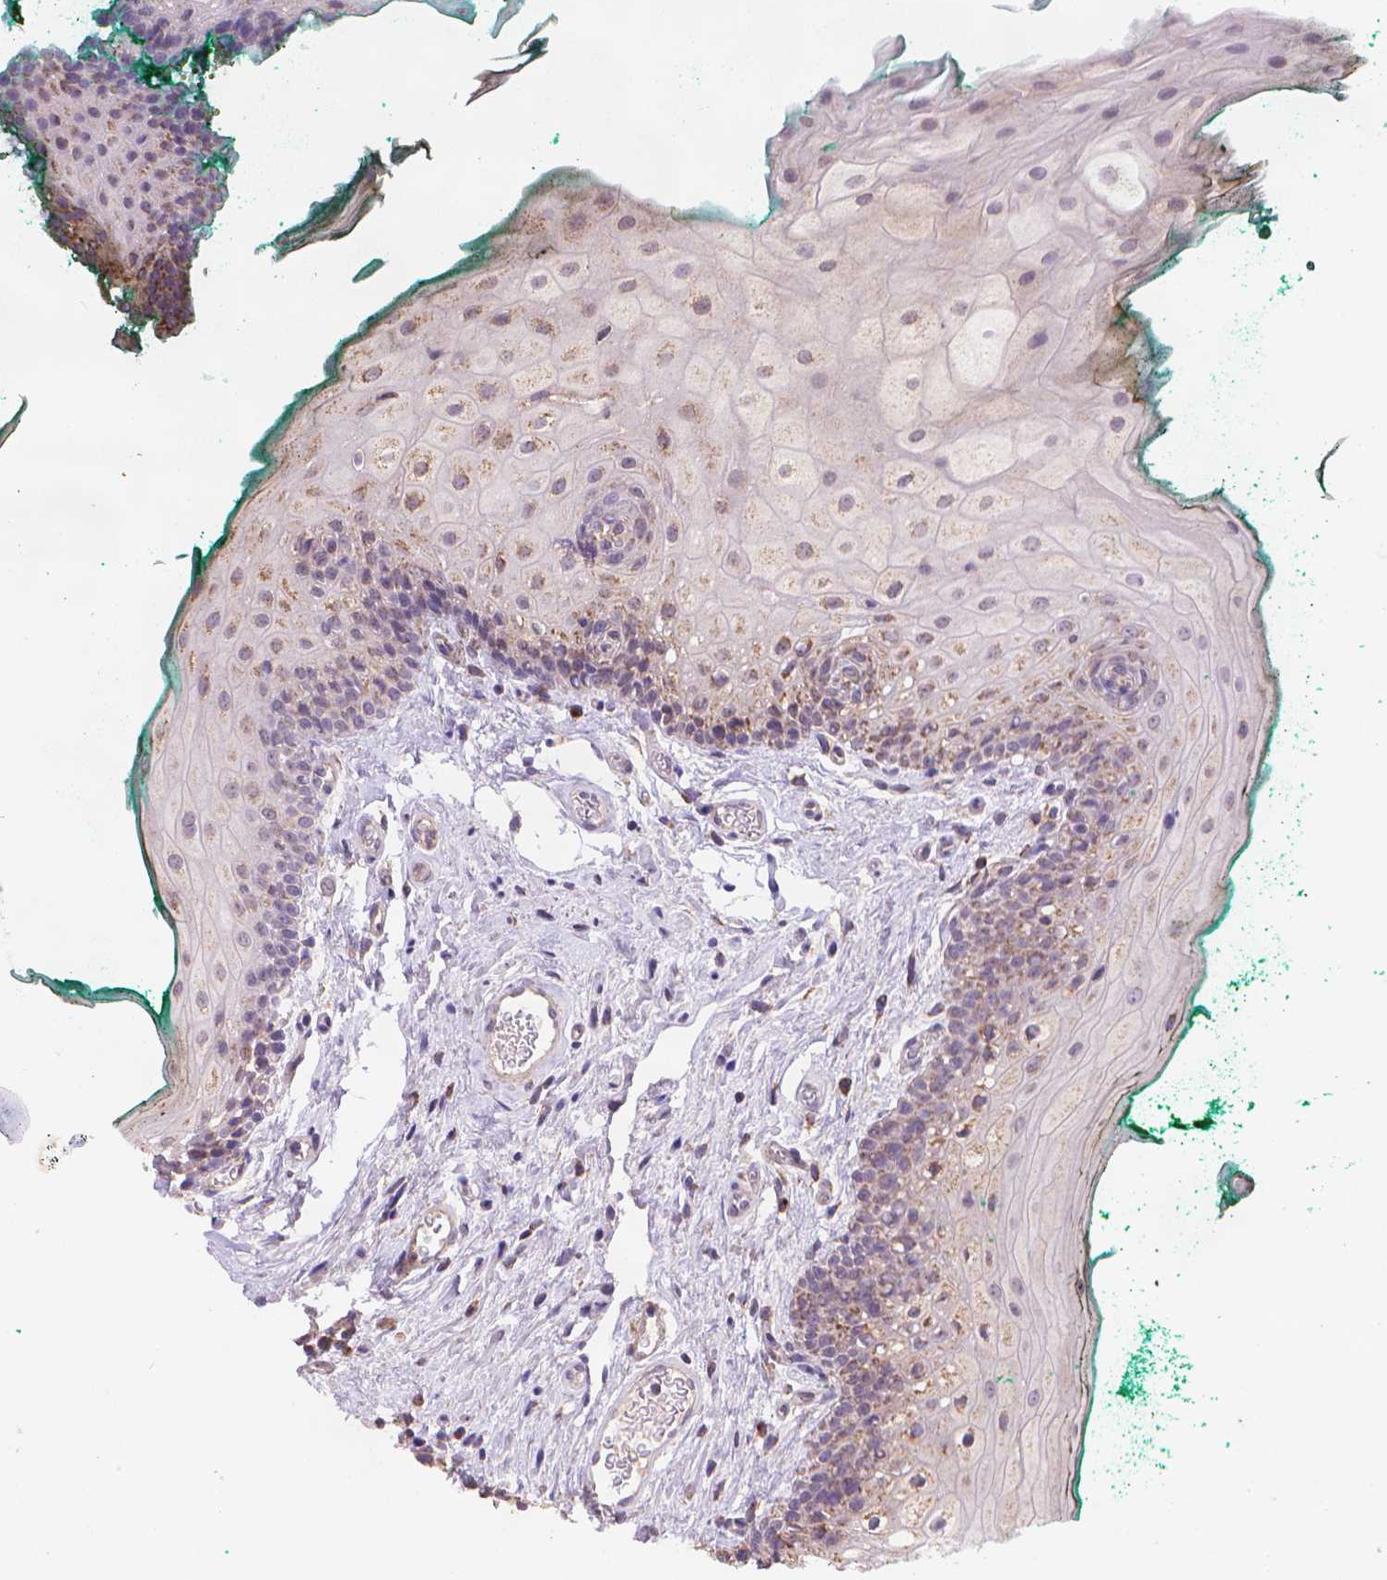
{"staining": {"intensity": "moderate", "quantity": "25%-75%", "location": "cytoplasmic/membranous"}, "tissue": "oral mucosa", "cell_type": "Squamous epithelial cells", "image_type": "normal", "snomed": [{"axis": "morphology", "description": "Normal tissue, NOS"}, {"axis": "topography", "description": "Oral tissue"}], "caption": "Normal oral mucosa reveals moderate cytoplasmic/membranous staining in about 25%-75% of squamous epithelial cells, visualized by immunohistochemistry.", "gene": "CYYR1", "patient": {"sex": "female", "age": 68}}